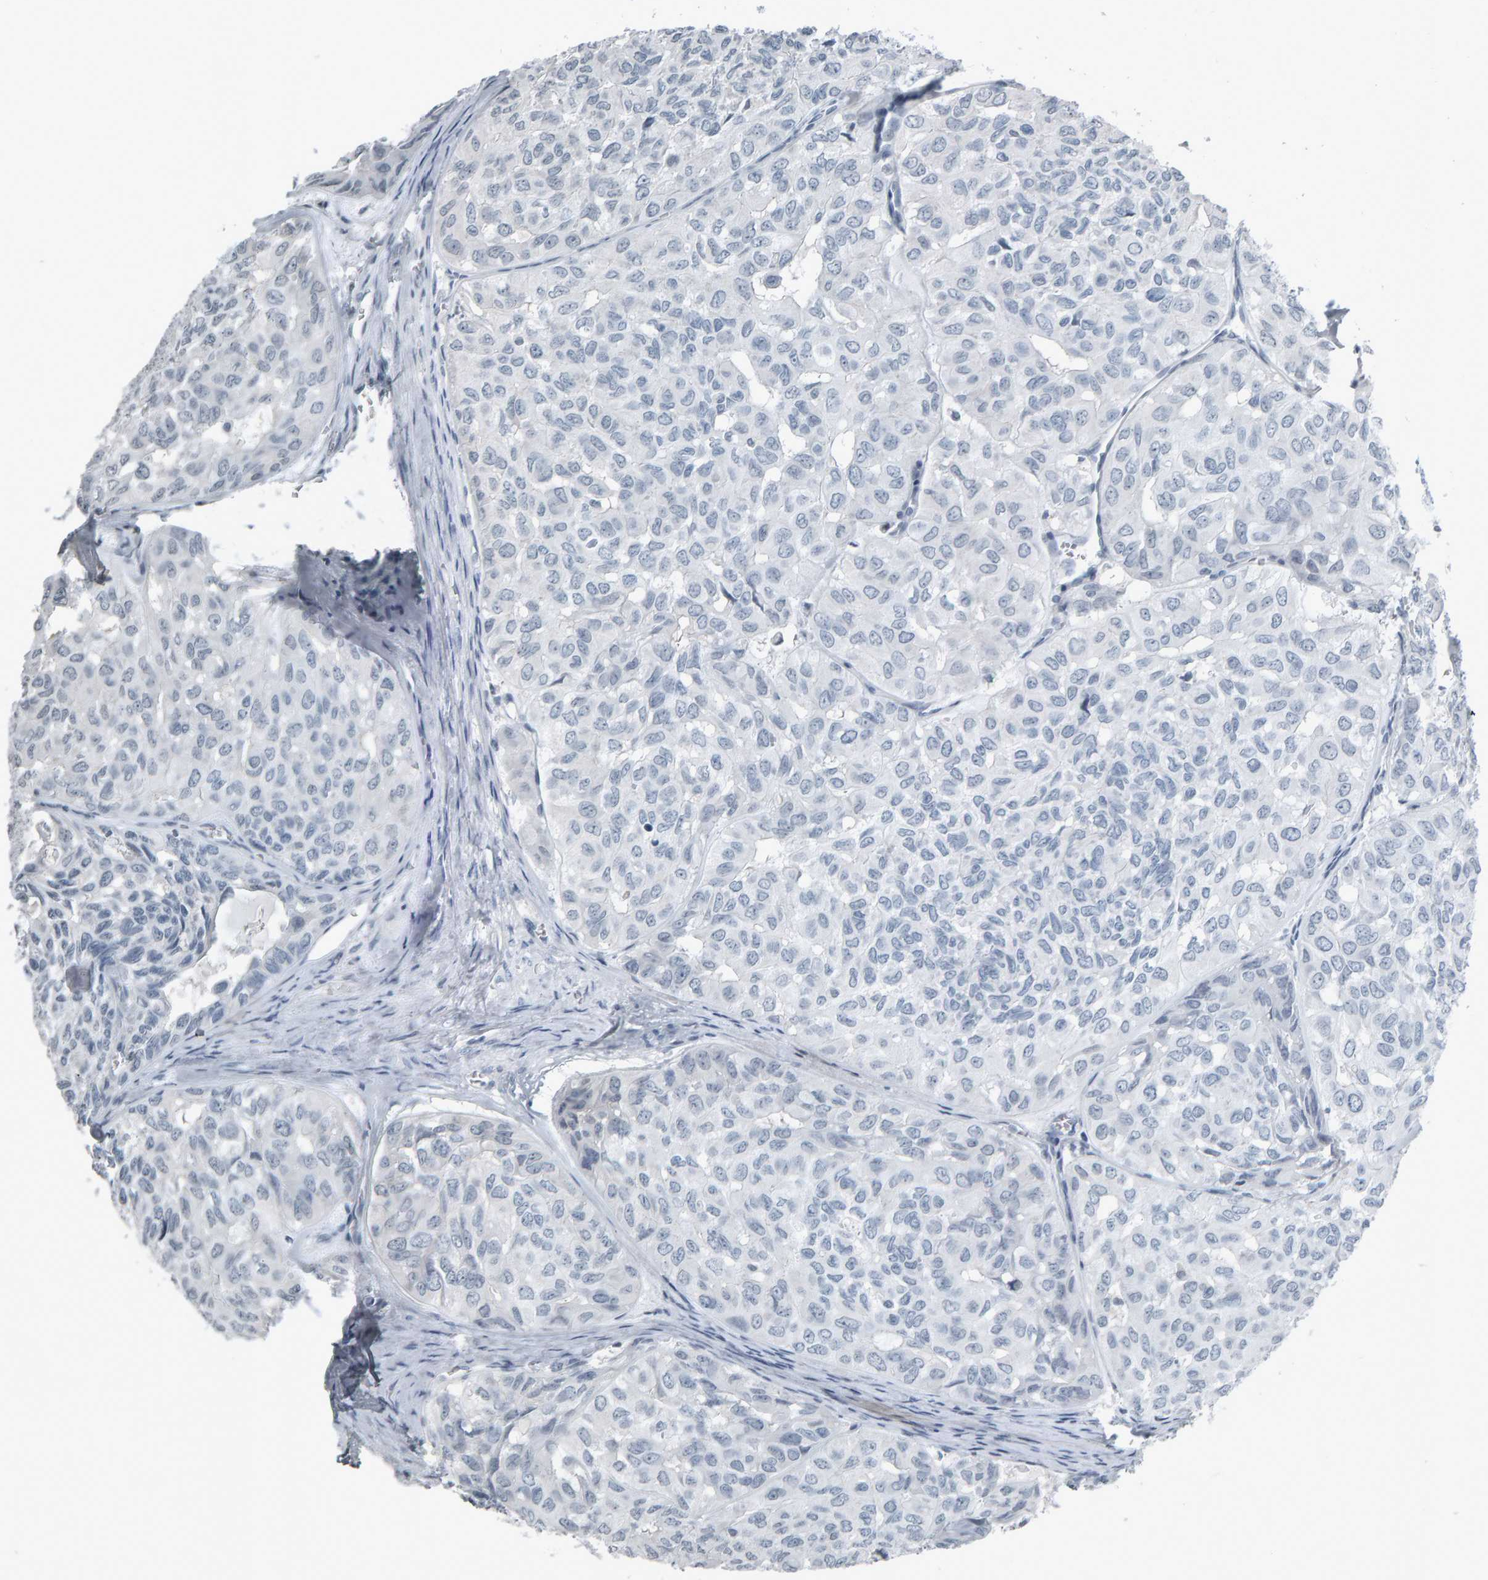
{"staining": {"intensity": "negative", "quantity": "none", "location": "none"}, "tissue": "head and neck cancer", "cell_type": "Tumor cells", "image_type": "cancer", "snomed": [{"axis": "morphology", "description": "Adenocarcinoma, NOS"}, {"axis": "topography", "description": "Salivary gland, NOS"}, {"axis": "topography", "description": "Head-Neck"}], "caption": "This is an immunohistochemistry image of human head and neck adenocarcinoma. There is no positivity in tumor cells.", "gene": "PYY", "patient": {"sex": "female", "age": 76}}